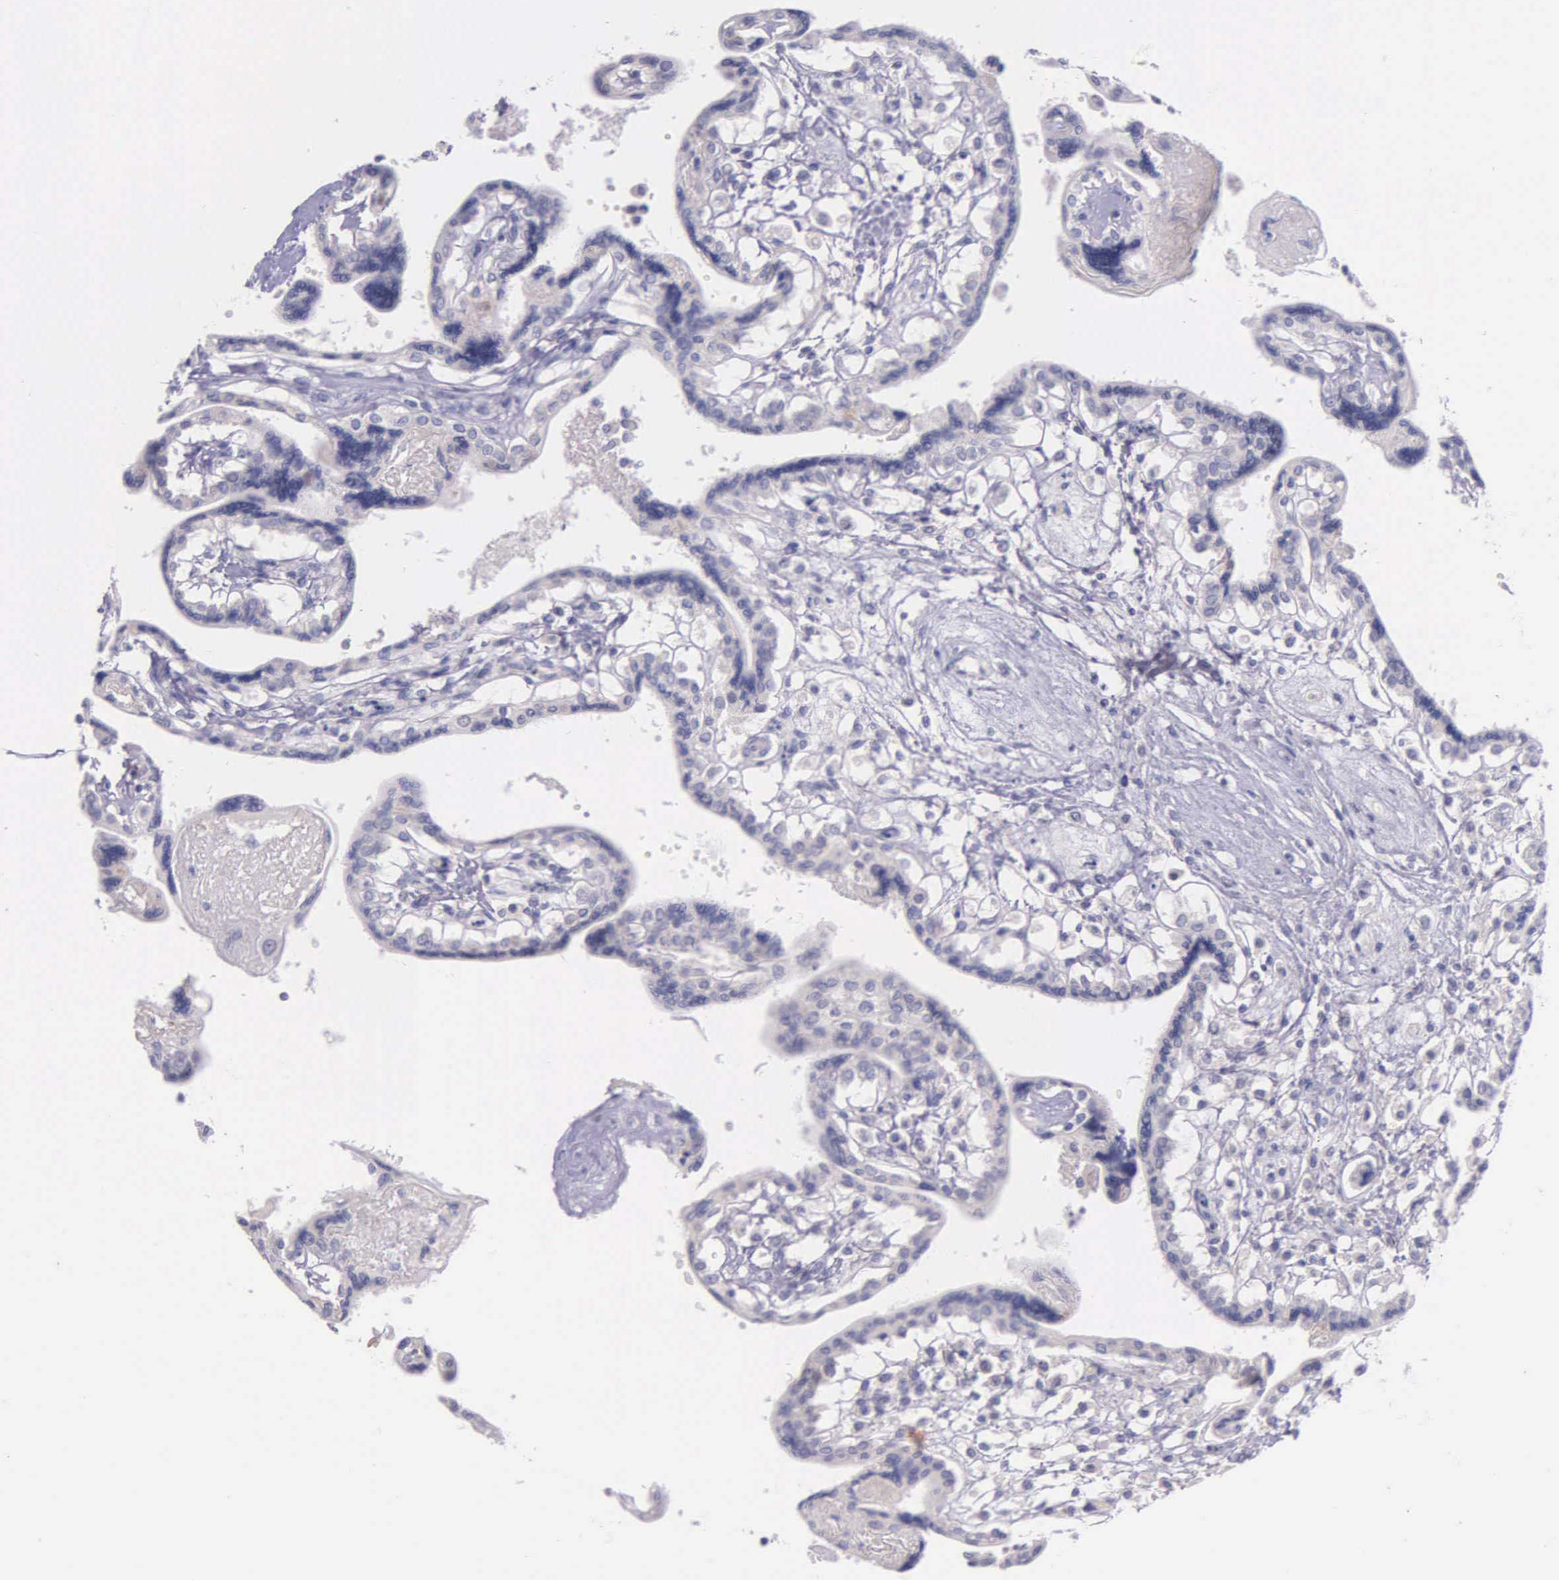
{"staining": {"intensity": "negative", "quantity": "none", "location": "none"}, "tissue": "placenta", "cell_type": "Decidual cells", "image_type": "normal", "snomed": [{"axis": "morphology", "description": "Normal tissue, NOS"}, {"axis": "topography", "description": "Placenta"}], "caption": "A photomicrograph of placenta stained for a protein demonstrates no brown staining in decidual cells.", "gene": "THSD7A", "patient": {"sex": "female", "age": 31}}